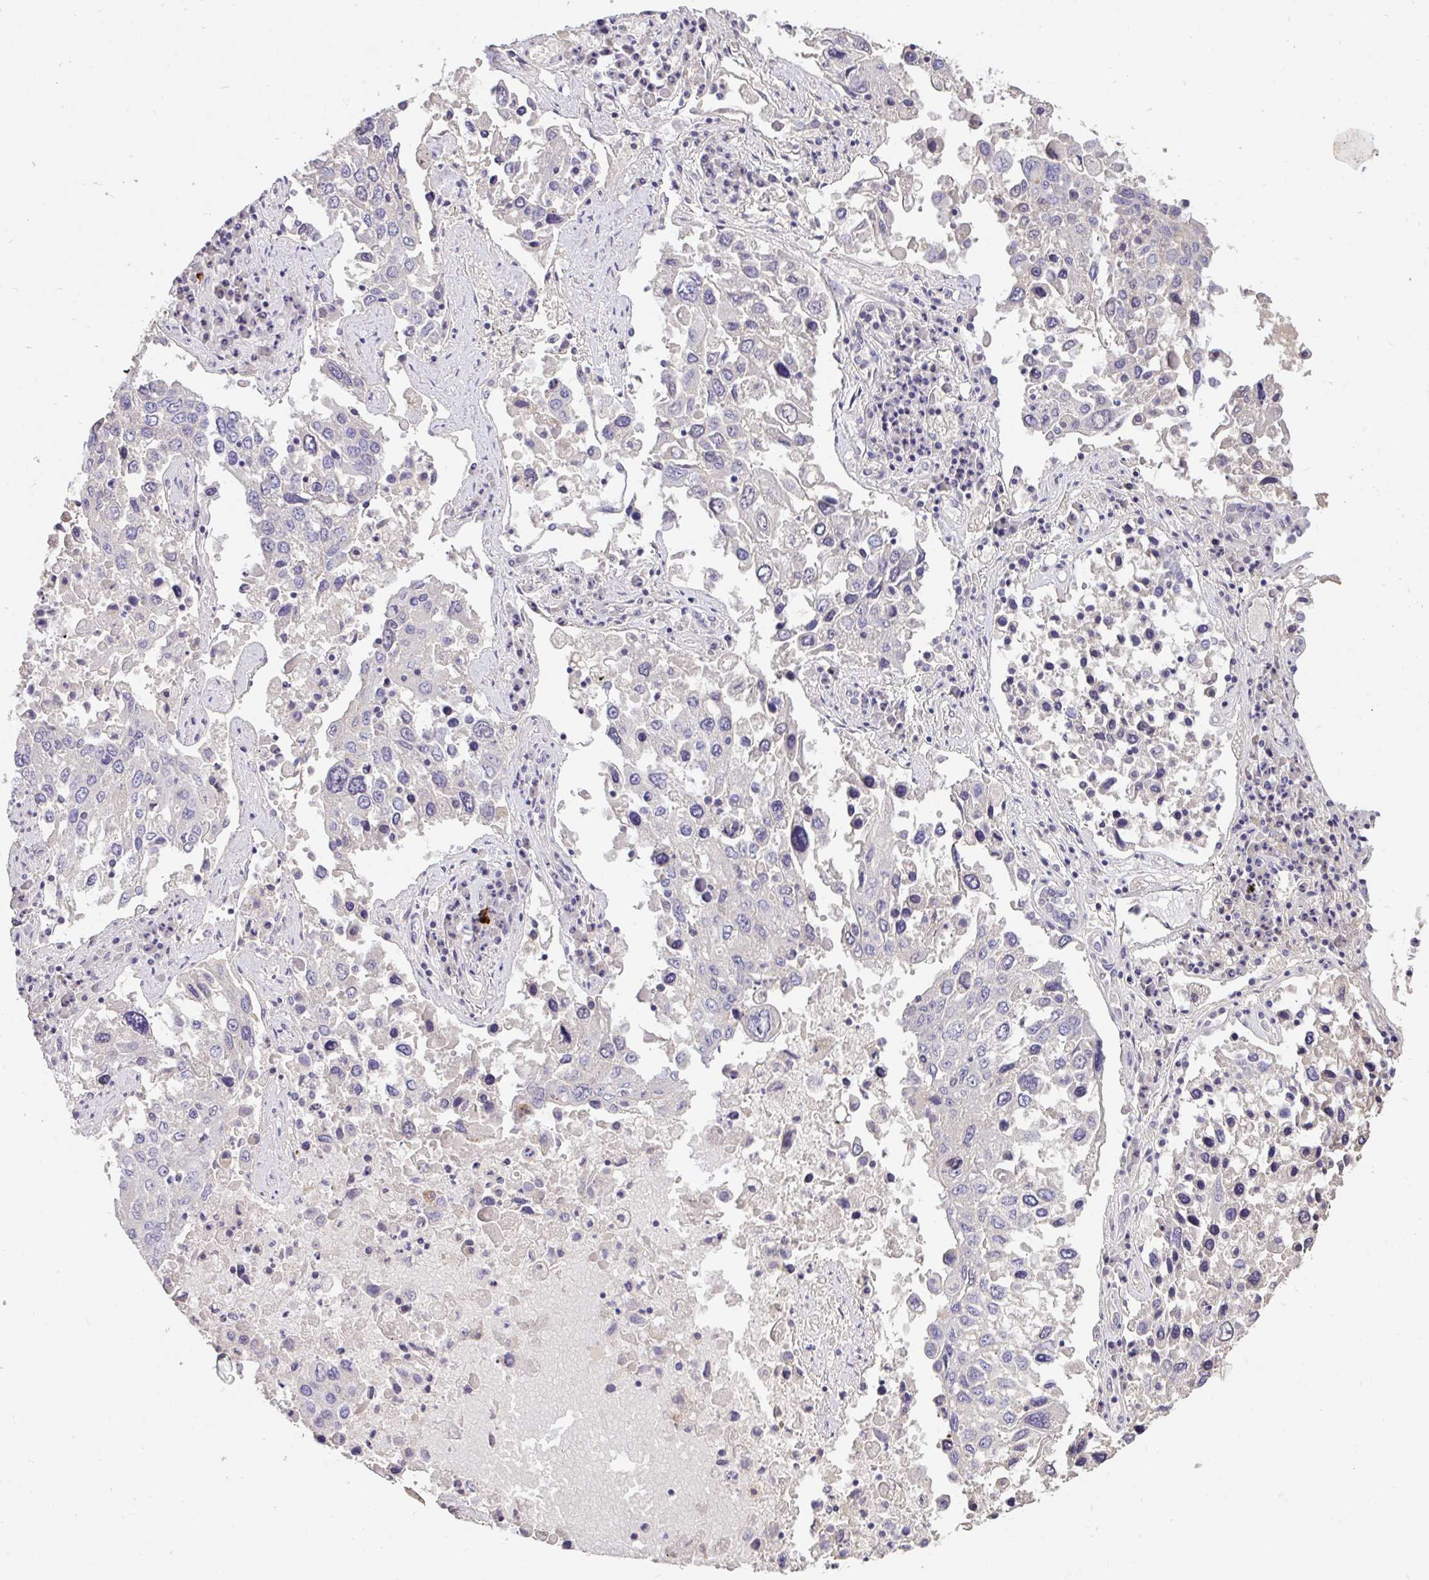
{"staining": {"intensity": "moderate", "quantity": "25%-75%", "location": "nuclear"}, "tissue": "lung cancer", "cell_type": "Tumor cells", "image_type": "cancer", "snomed": [{"axis": "morphology", "description": "Squamous cell carcinoma, NOS"}, {"axis": "topography", "description": "Lung"}], "caption": "Moderate nuclear positivity for a protein is appreciated in about 25%-75% of tumor cells of squamous cell carcinoma (lung) using IHC.", "gene": "C19orf54", "patient": {"sex": "male", "age": 65}}